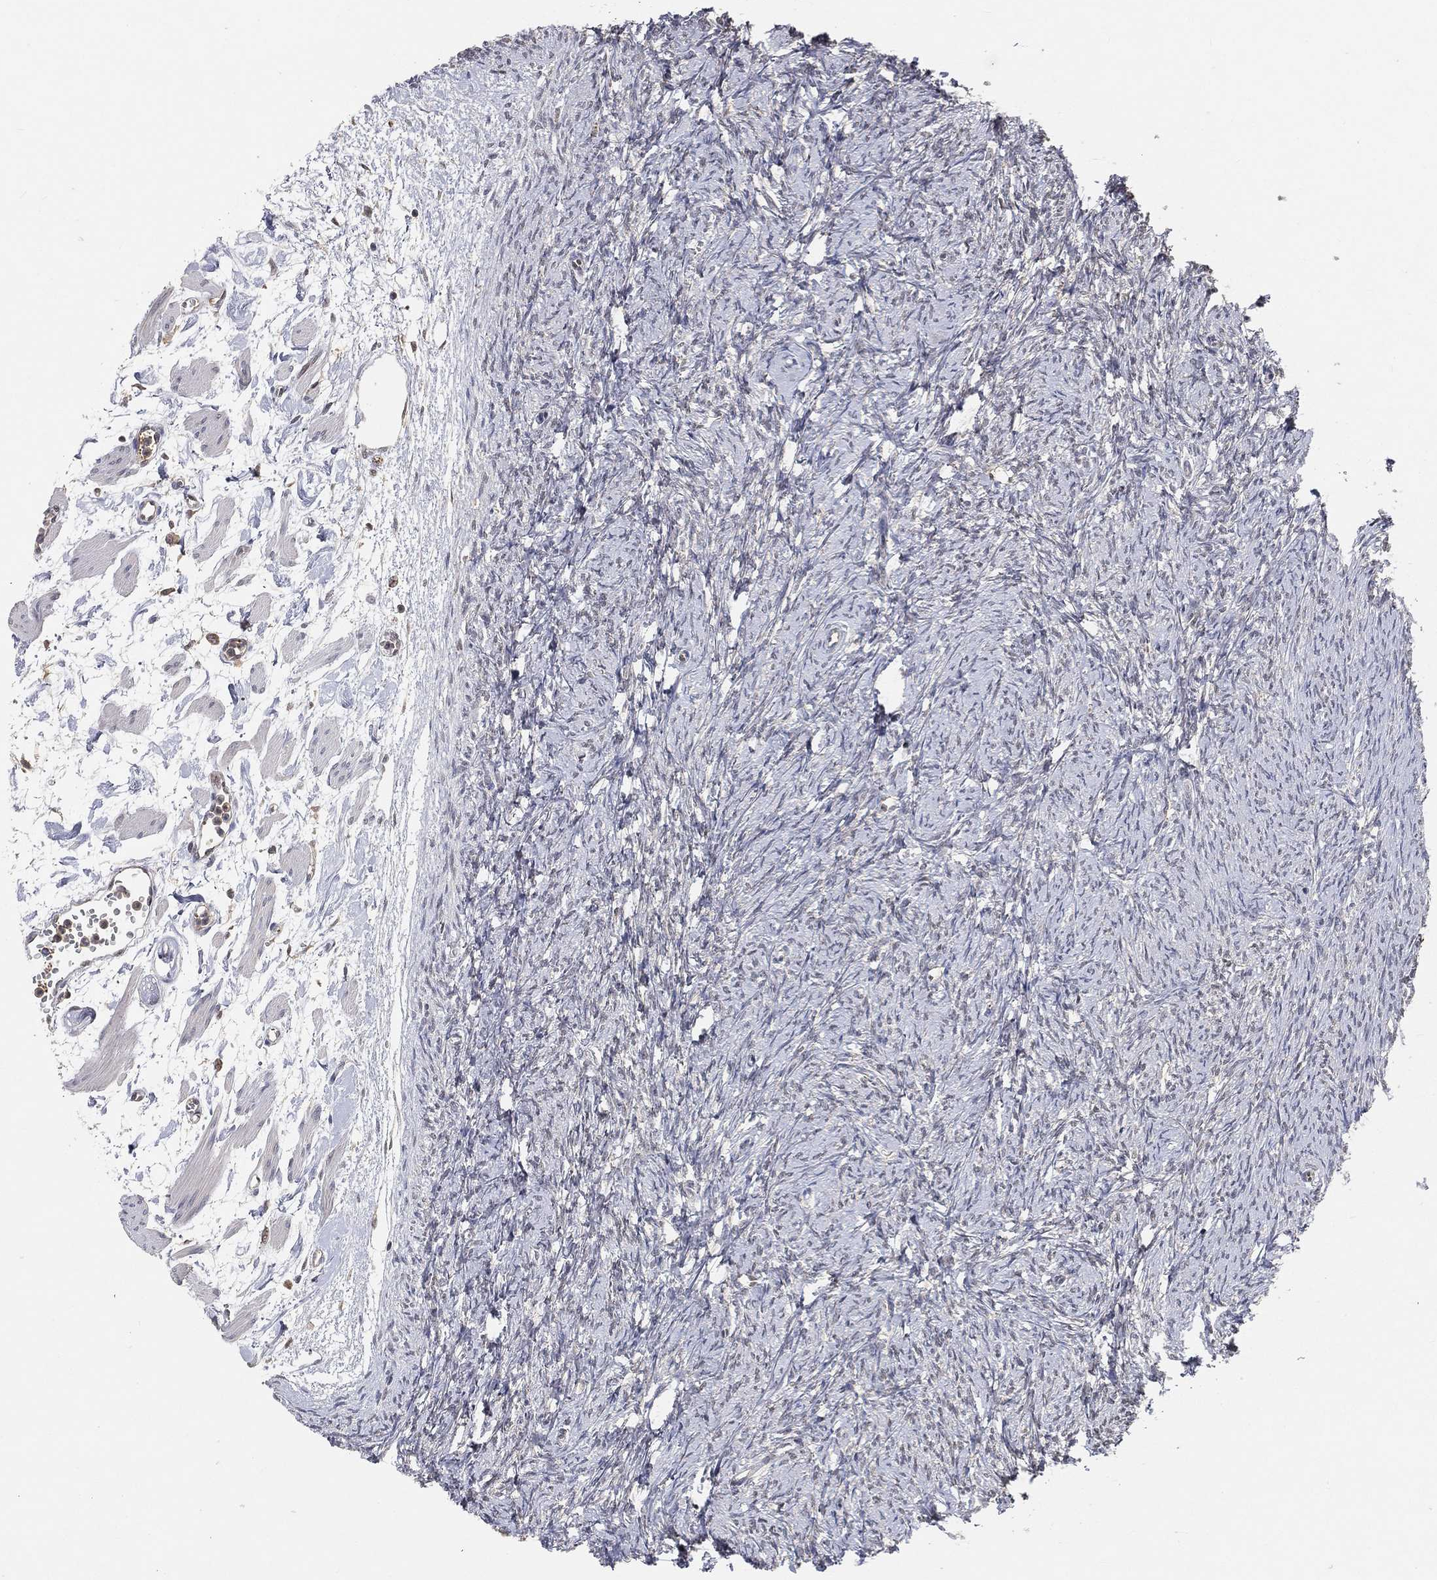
{"staining": {"intensity": "weak", "quantity": "25%-75%", "location": "cytoplasmic/membranous"}, "tissue": "ovary", "cell_type": "Follicle cells", "image_type": "normal", "snomed": [{"axis": "morphology", "description": "Normal tissue, NOS"}, {"axis": "topography", "description": "Fallopian tube"}, {"axis": "topography", "description": "Ovary"}], "caption": "This photomicrograph demonstrates normal ovary stained with immunohistochemistry to label a protein in brown. The cytoplasmic/membranous of follicle cells show weak positivity for the protein. Nuclei are counter-stained blue.", "gene": "MAPK1", "patient": {"sex": "female", "age": 33}}